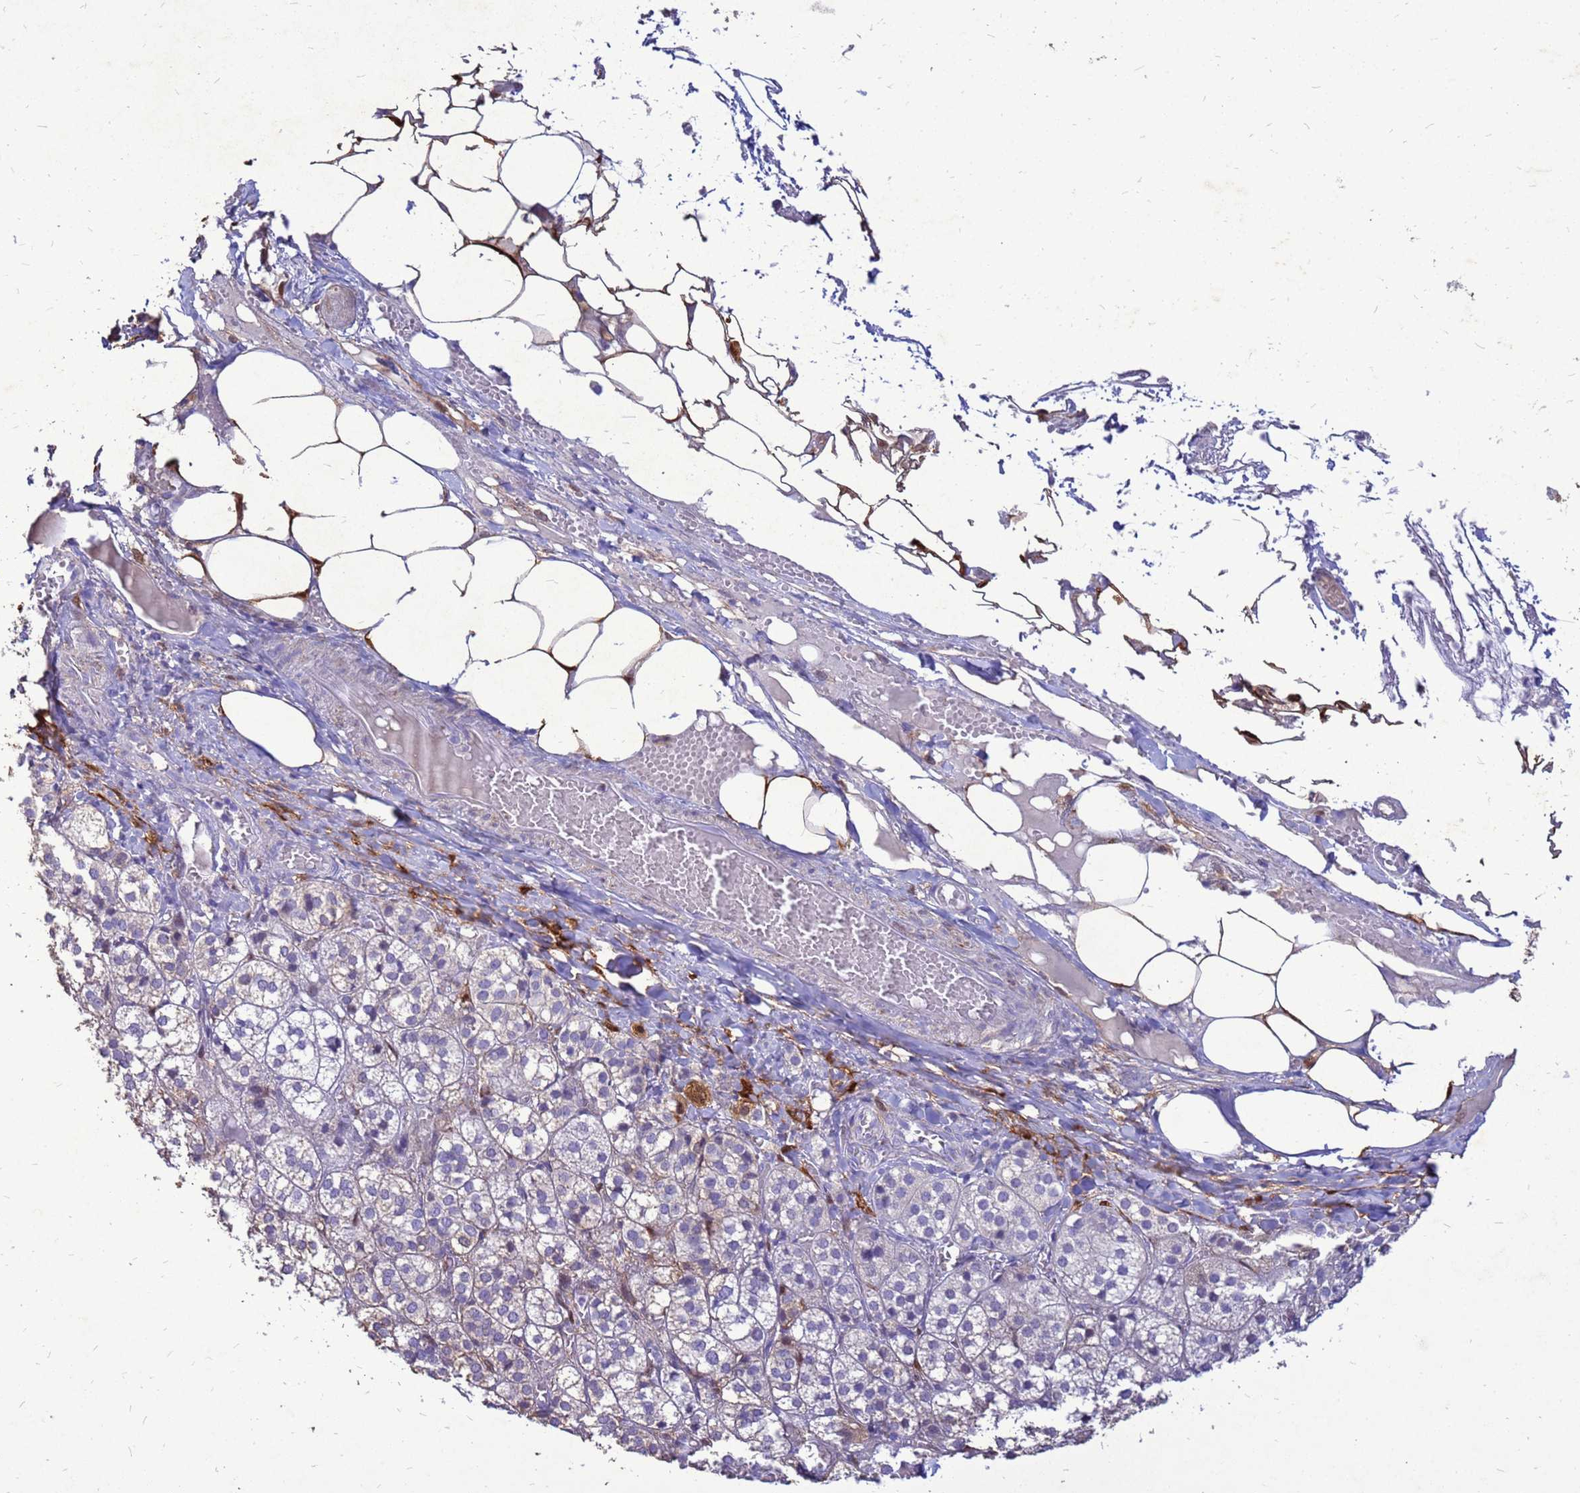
{"staining": {"intensity": "moderate", "quantity": "<25%", "location": "cytoplasmic/membranous"}, "tissue": "adrenal gland", "cell_type": "Glandular cells", "image_type": "normal", "snomed": [{"axis": "morphology", "description": "Normal tissue, NOS"}, {"axis": "topography", "description": "Adrenal gland"}], "caption": "Immunohistochemical staining of benign human adrenal gland reveals low levels of moderate cytoplasmic/membranous expression in about <25% of glandular cells. (Stains: DAB (3,3'-diaminobenzidine) in brown, nuclei in blue, Microscopy: brightfield microscopy at high magnification).", "gene": "AKR1C1", "patient": {"sex": "female", "age": 61}}